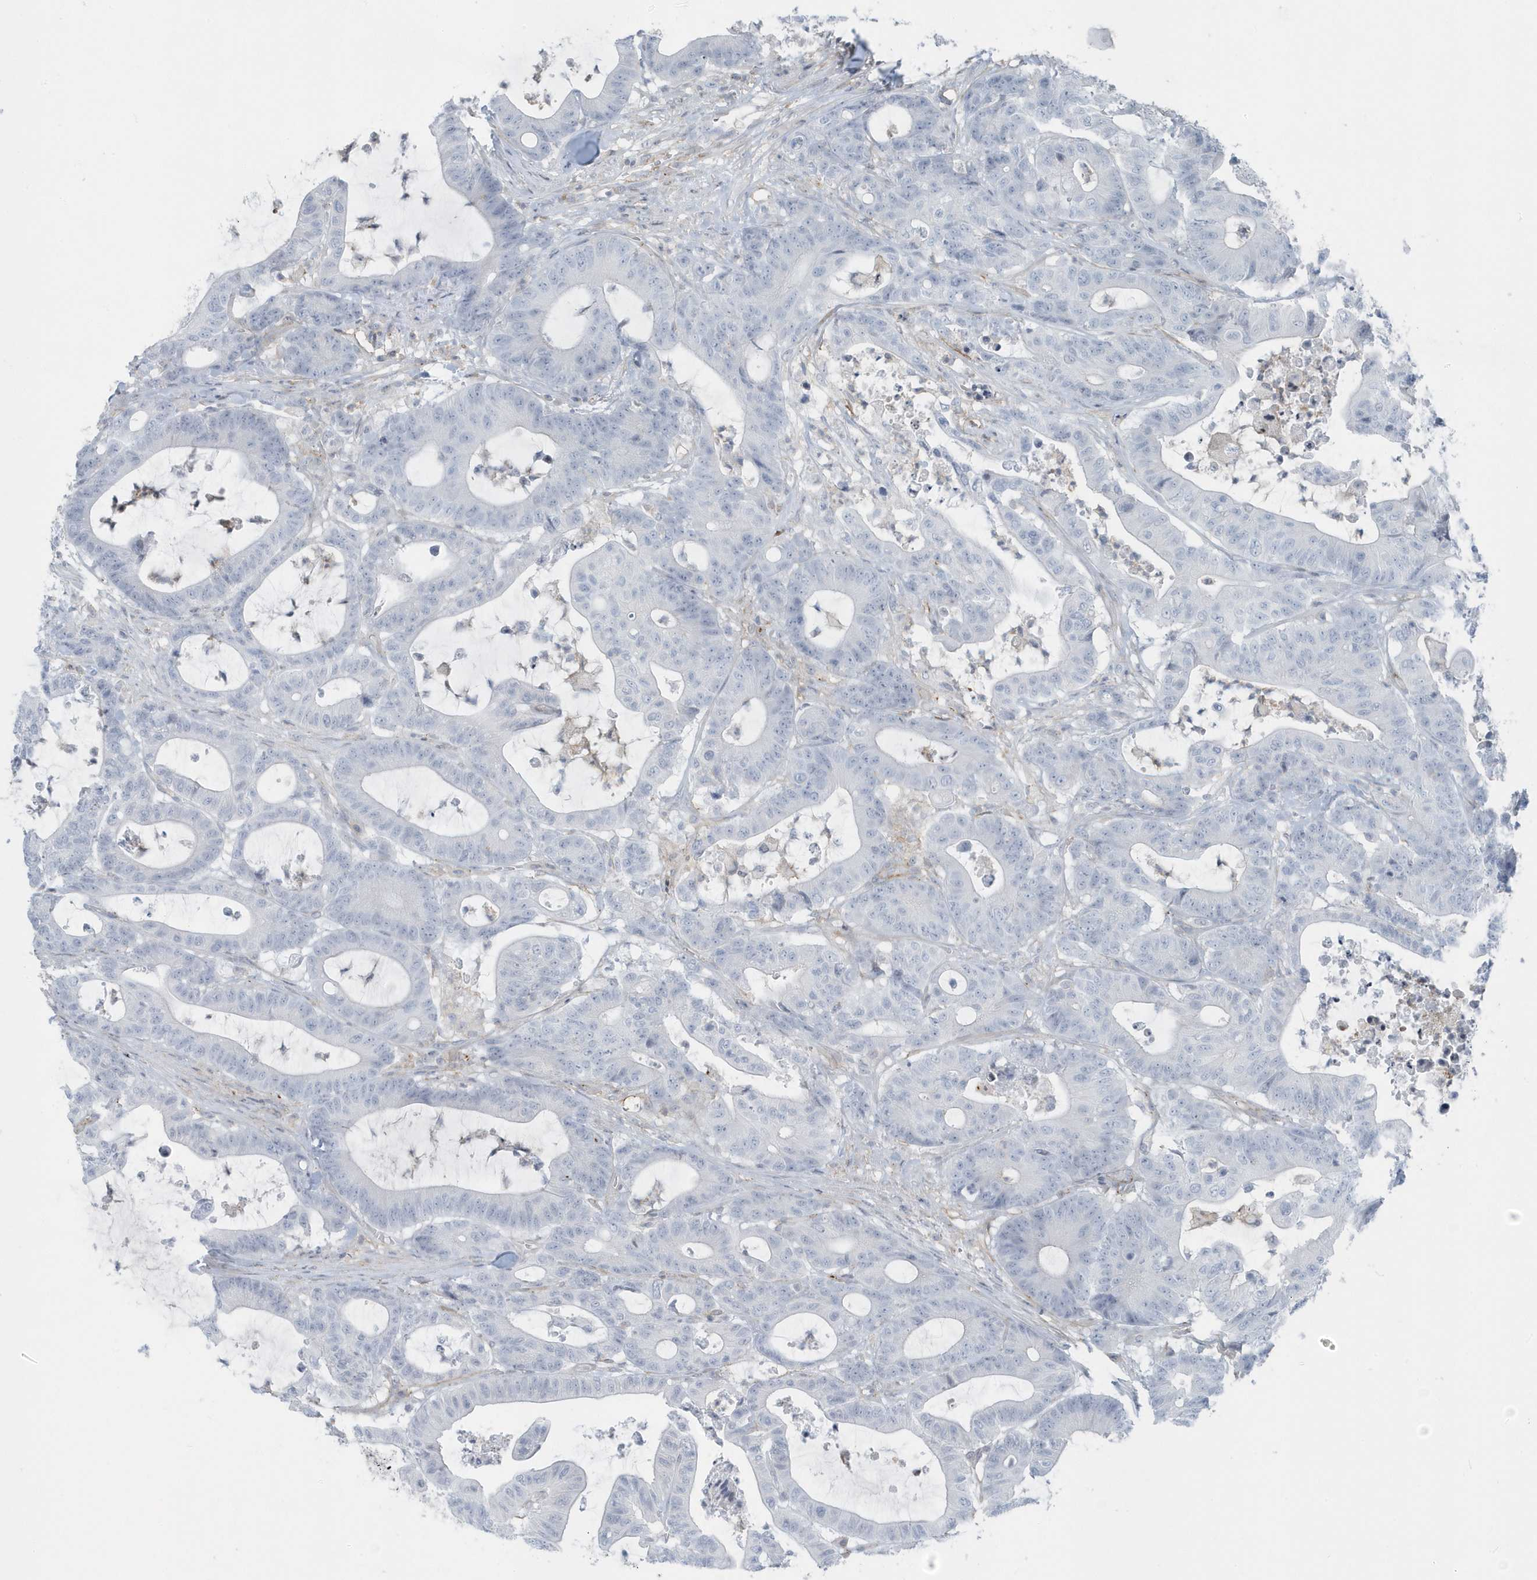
{"staining": {"intensity": "negative", "quantity": "none", "location": "none"}, "tissue": "colorectal cancer", "cell_type": "Tumor cells", "image_type": "cancer", "snomed": [{"axis": "morphology", "description": "Adenocarcinoma, NOS"}, {"axis": "topography", "description": "Colon"}], "caption": "A histopathology image of adenocarcinoma (colorectal) stained for a protein shows no brown staining in tumor cells.", "gene": "CACNB2", "patient": {"sex": "female", "age": 84}}